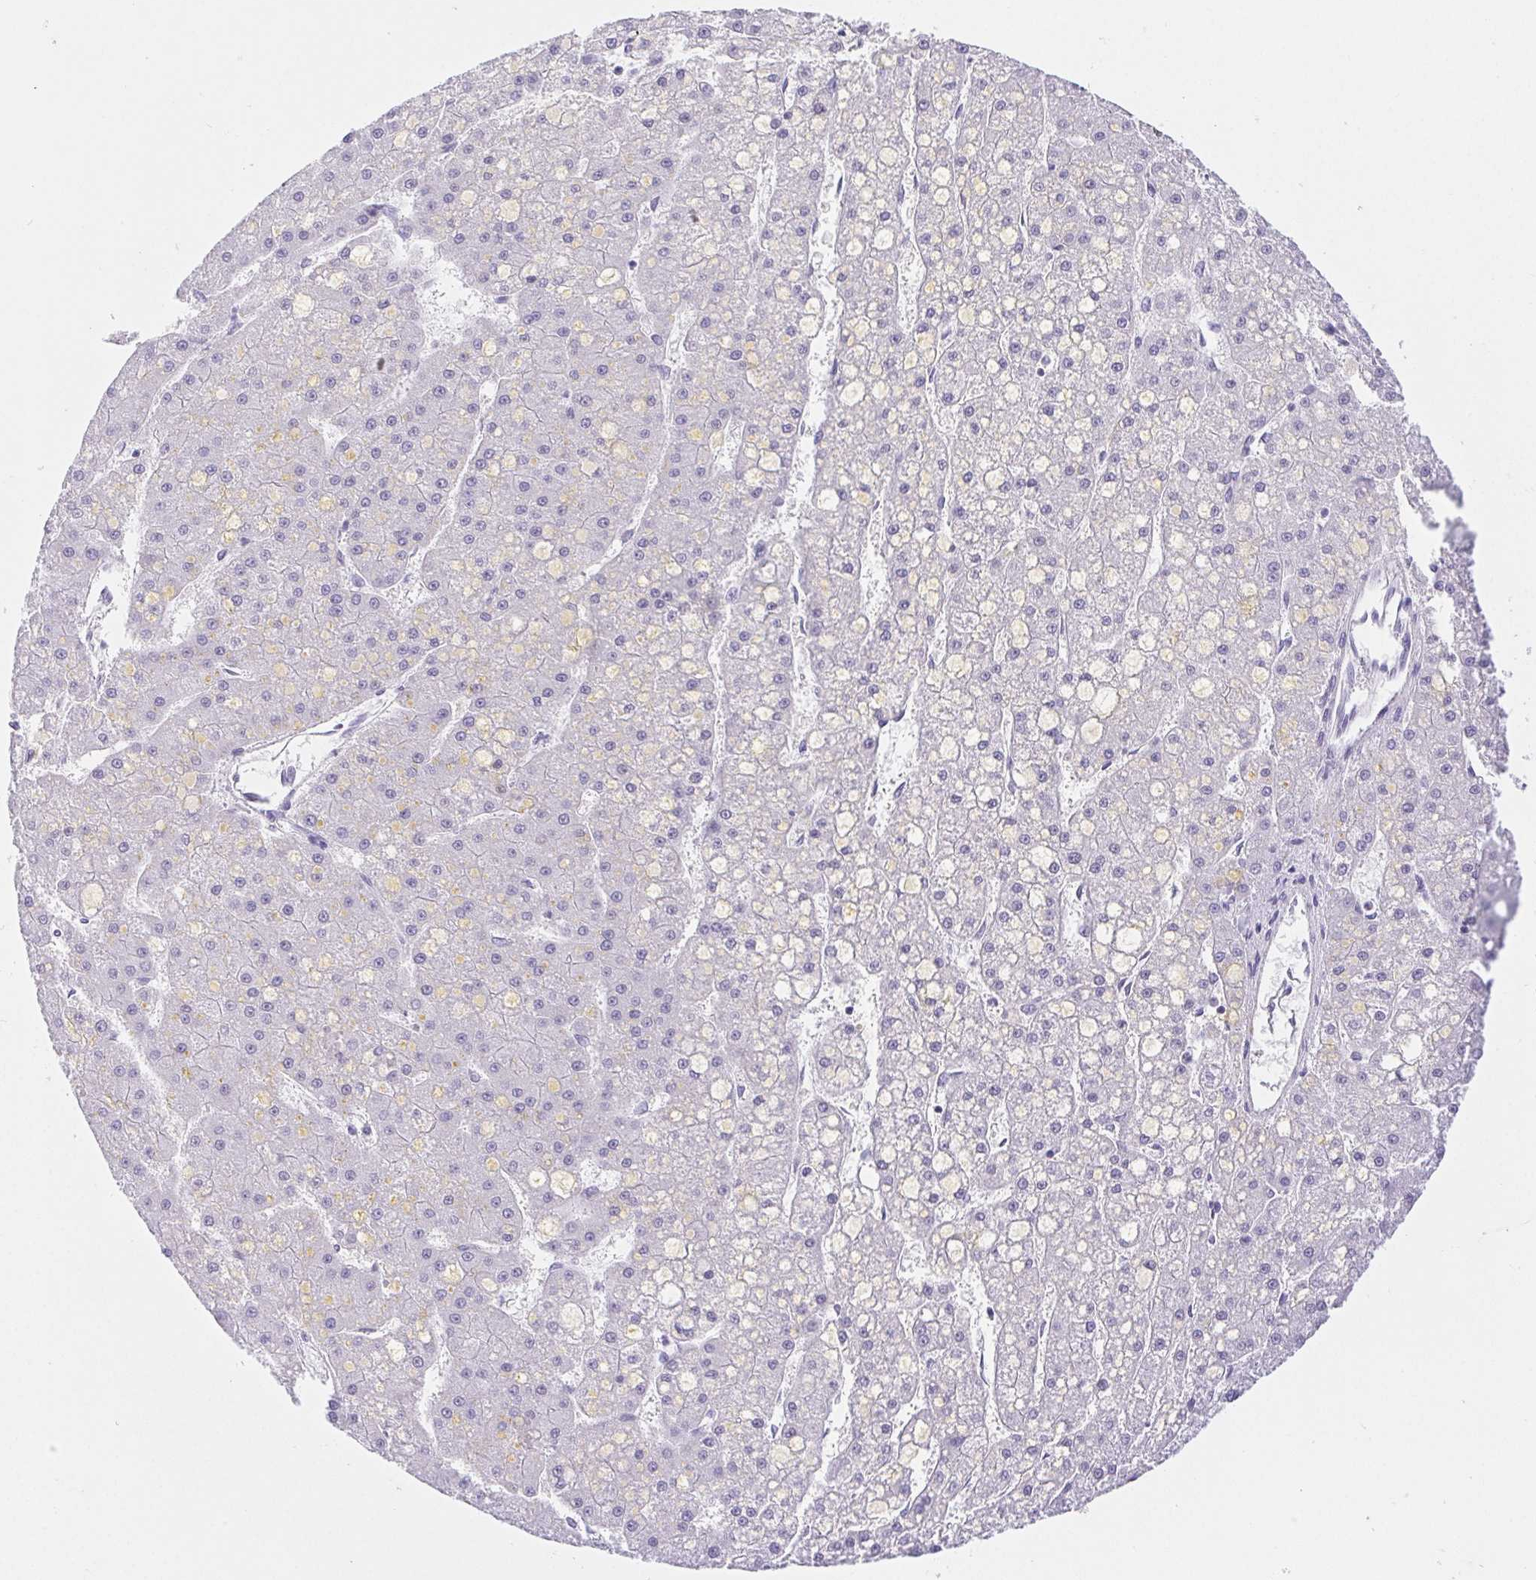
{"staining": {"intensity": "negative", "quantity": "none", "location": "none"}, "tissue": "liver cancer", "cell_type": "Tumor cells", "image_type": "cancer", "snomed": [{"axis": "morphology", "description": "Carcinoma, Hepatocellular, NOS"}, {"axis": "topography", "description": "Liver"}], "caption": "Human liver cancer (hepatocellular carcinoma) stained for a protein using immunohistochemistry (IHC) exhibits no positivity in tumor cells.", "gene": "PNLIP", "patient": {"sex": "male", "age": 67}}